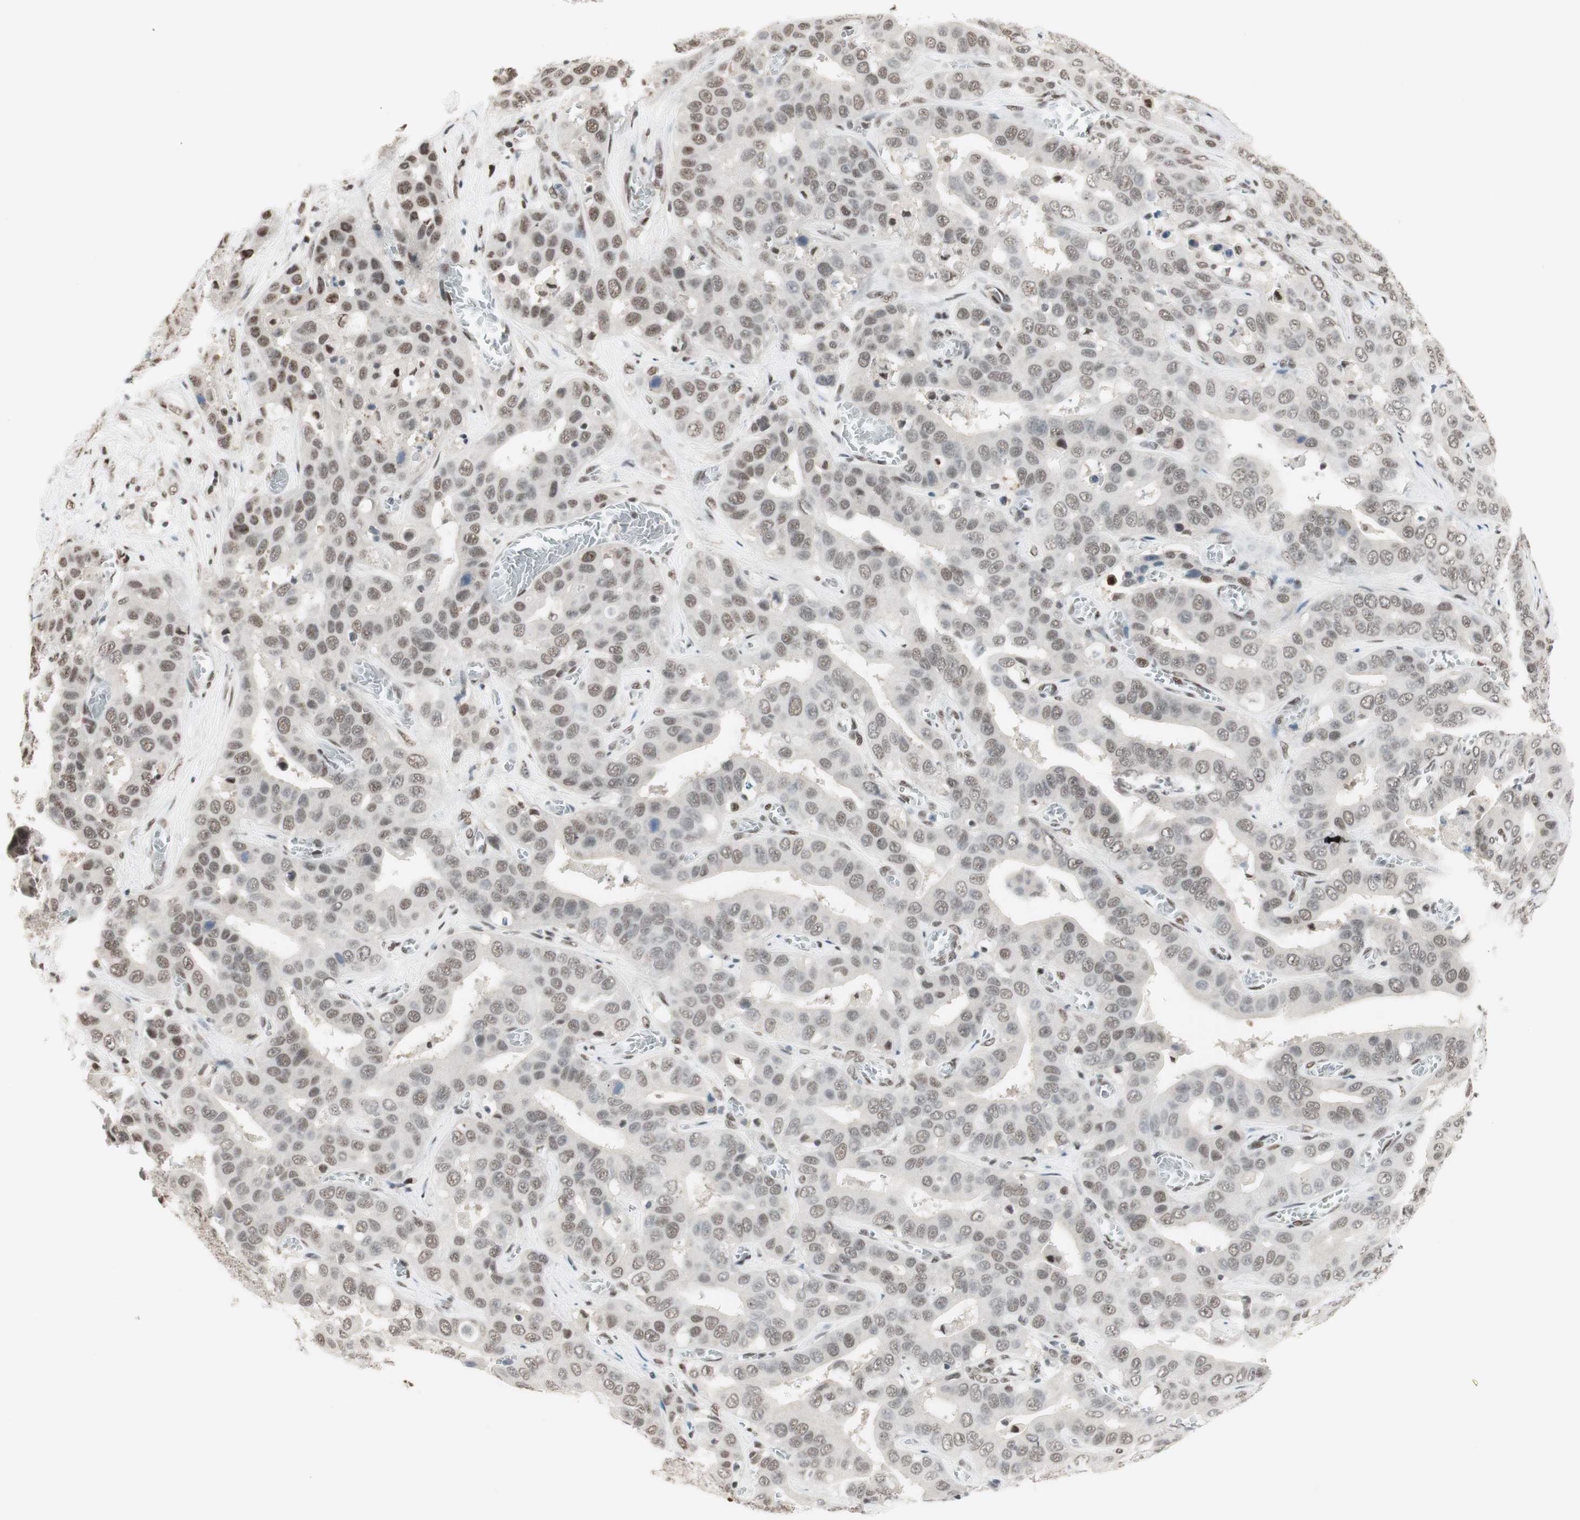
{"staining": {"intensity": "weak", "quantity": "25%-75%", "location": "nuclear"}, "tissue": "liver cancer", "cell_type": "Tumor cells", "image_type": "cancer", "snomed": [{"axis": "morphology", "description": "Cholangiocarcinoma"}, {"axis": "topography", "description": "Liver"}], "caption": "Human cholangiocarcinoma (liver) stained for a protein (brown) demonstrates weak nuclear positive expression in approximately 25%-75% of tumor cells.", "gene": "SMARCE1", "patient": {"sex": "female", "age": 52}}